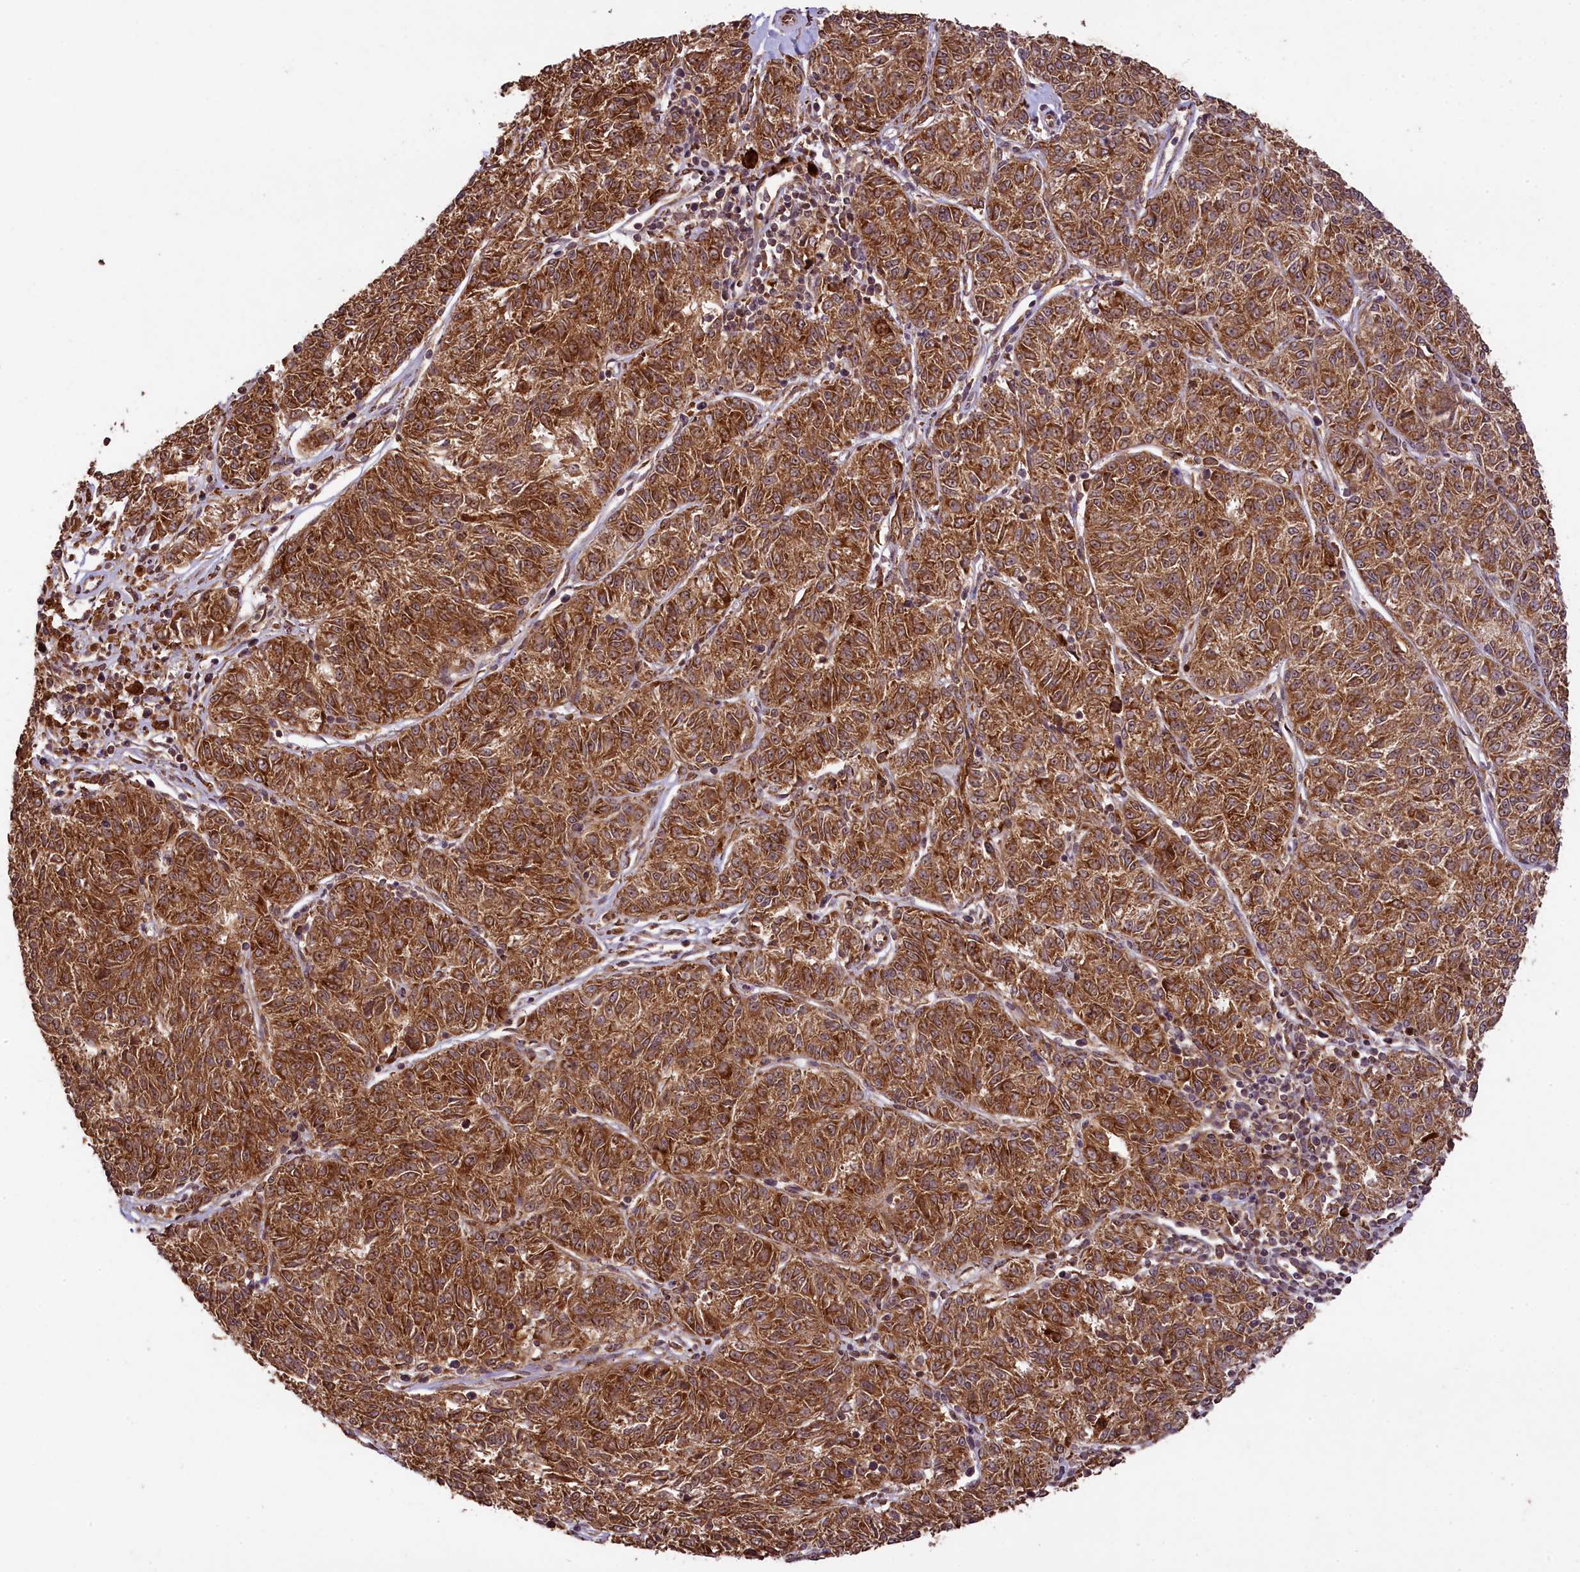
{"staining": {"intensity": "moderate", "quantity": ">75%", "location": "cytoplasmic/membranous"}, "tissue": "melanoma", "cell_type": "Tumor cells", "image_type": "cancer", "snomed": [{"axis": "morphology", "description": "Malignant melanoma, NOS"}, {"axis": "topography", "description": "Skin"}], "caption": "Protein staining of malignant melanoma tissue reveals moderate cytoplasmic/membranous expression in about >75% of tumor cells.", "gene": "LARP4", "patient": {"sex": "female", "age": 72}}